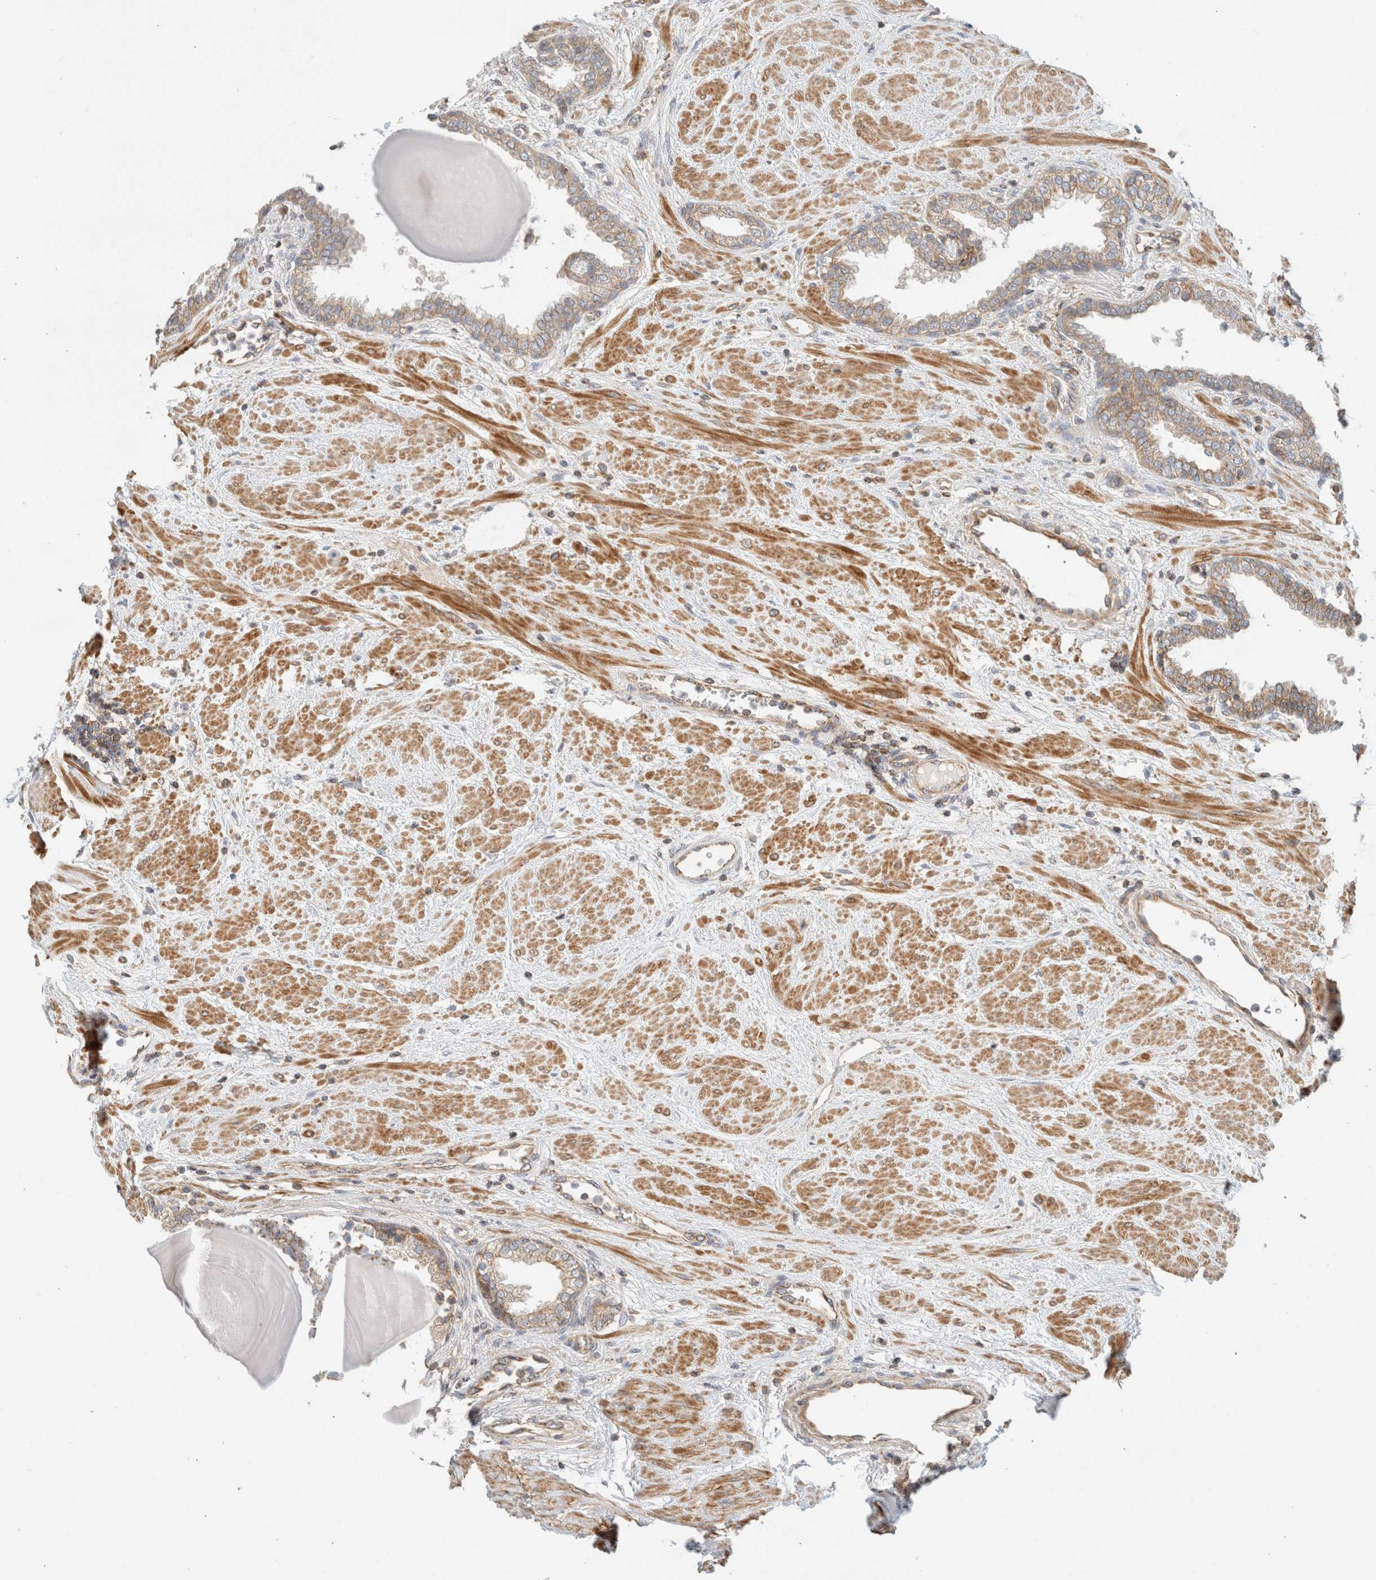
{"staining": {"intensity": "weak", "quantity": ">75%", "location": "cytoplasmic/membranous"}, "tissue": "prostate", "cell_type": "Glandular cells", "image_type": "normal", "snomed": [{"axis": "morphology", "description": "Normal tissue, NOS"}, {"axis": "topography", "description": "Prostate"}], "caption": "Immunohistochemical staining of normal prostate exhibits weak cytoplasmic/membranous protein staining in about >75% of glandular cells. Nuclei are stained in blue.", "gene": "MRM3", "patient": {"sex": "male", "age": 51}}